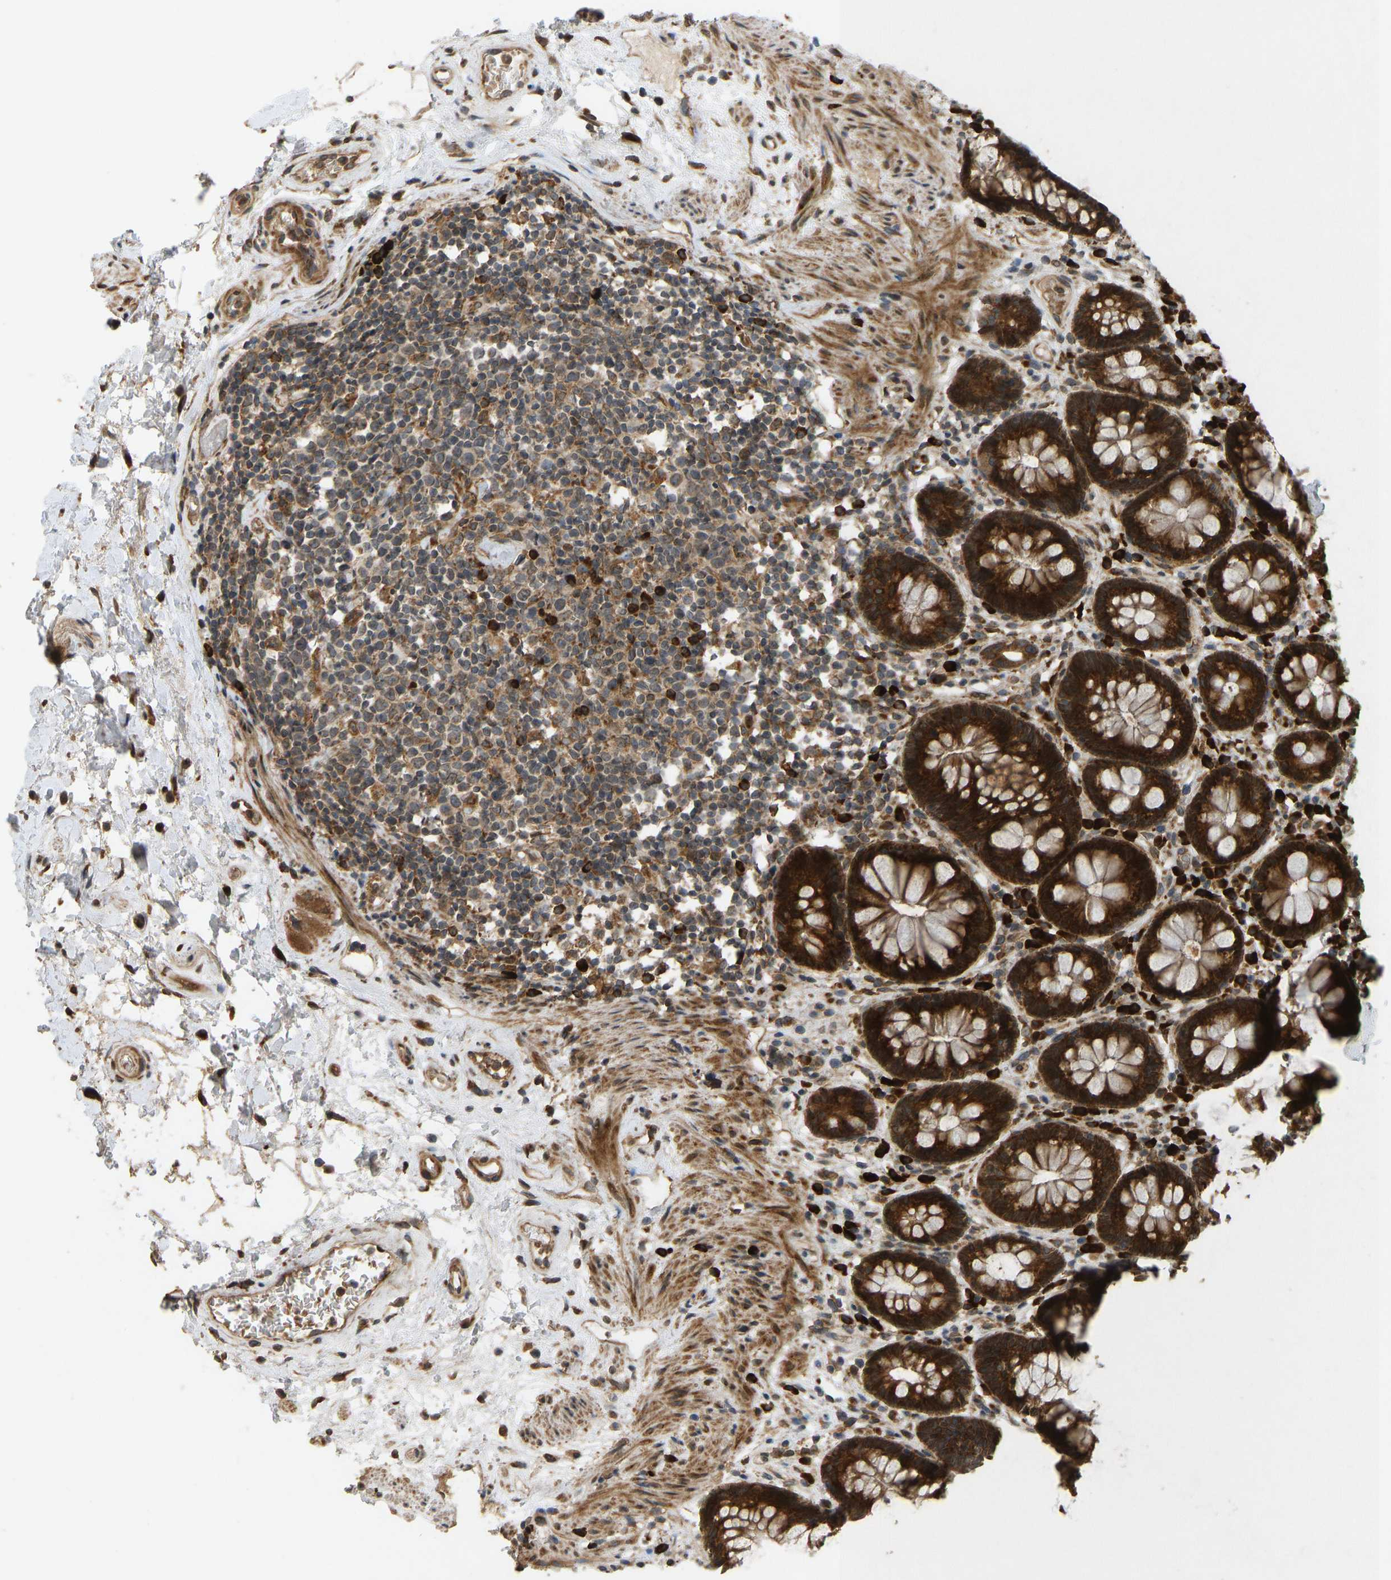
{"staining": {"intensity": "strong", "quantity": ">75%", "location": "cytoplasmic/membranous"}, "tissue": "rectum", "cell_type": "Glandular cells", "image_type": "normal", "snomed": [{"axis": "morphology", "description": "Normal tissue, NOS"}, {"axis": "topography", "description": "Rectum"}], "caption": "Unremarkable rectum displays strong cytoplasmic/membranous staining in approximately >75% of glandular cells (DAB (3,3'-diaminobenzidine) = brown stain, brightfield microscopy at high magnification)..", "gene": "RPN2", "patient": {"sex": "male", "age": 64}}